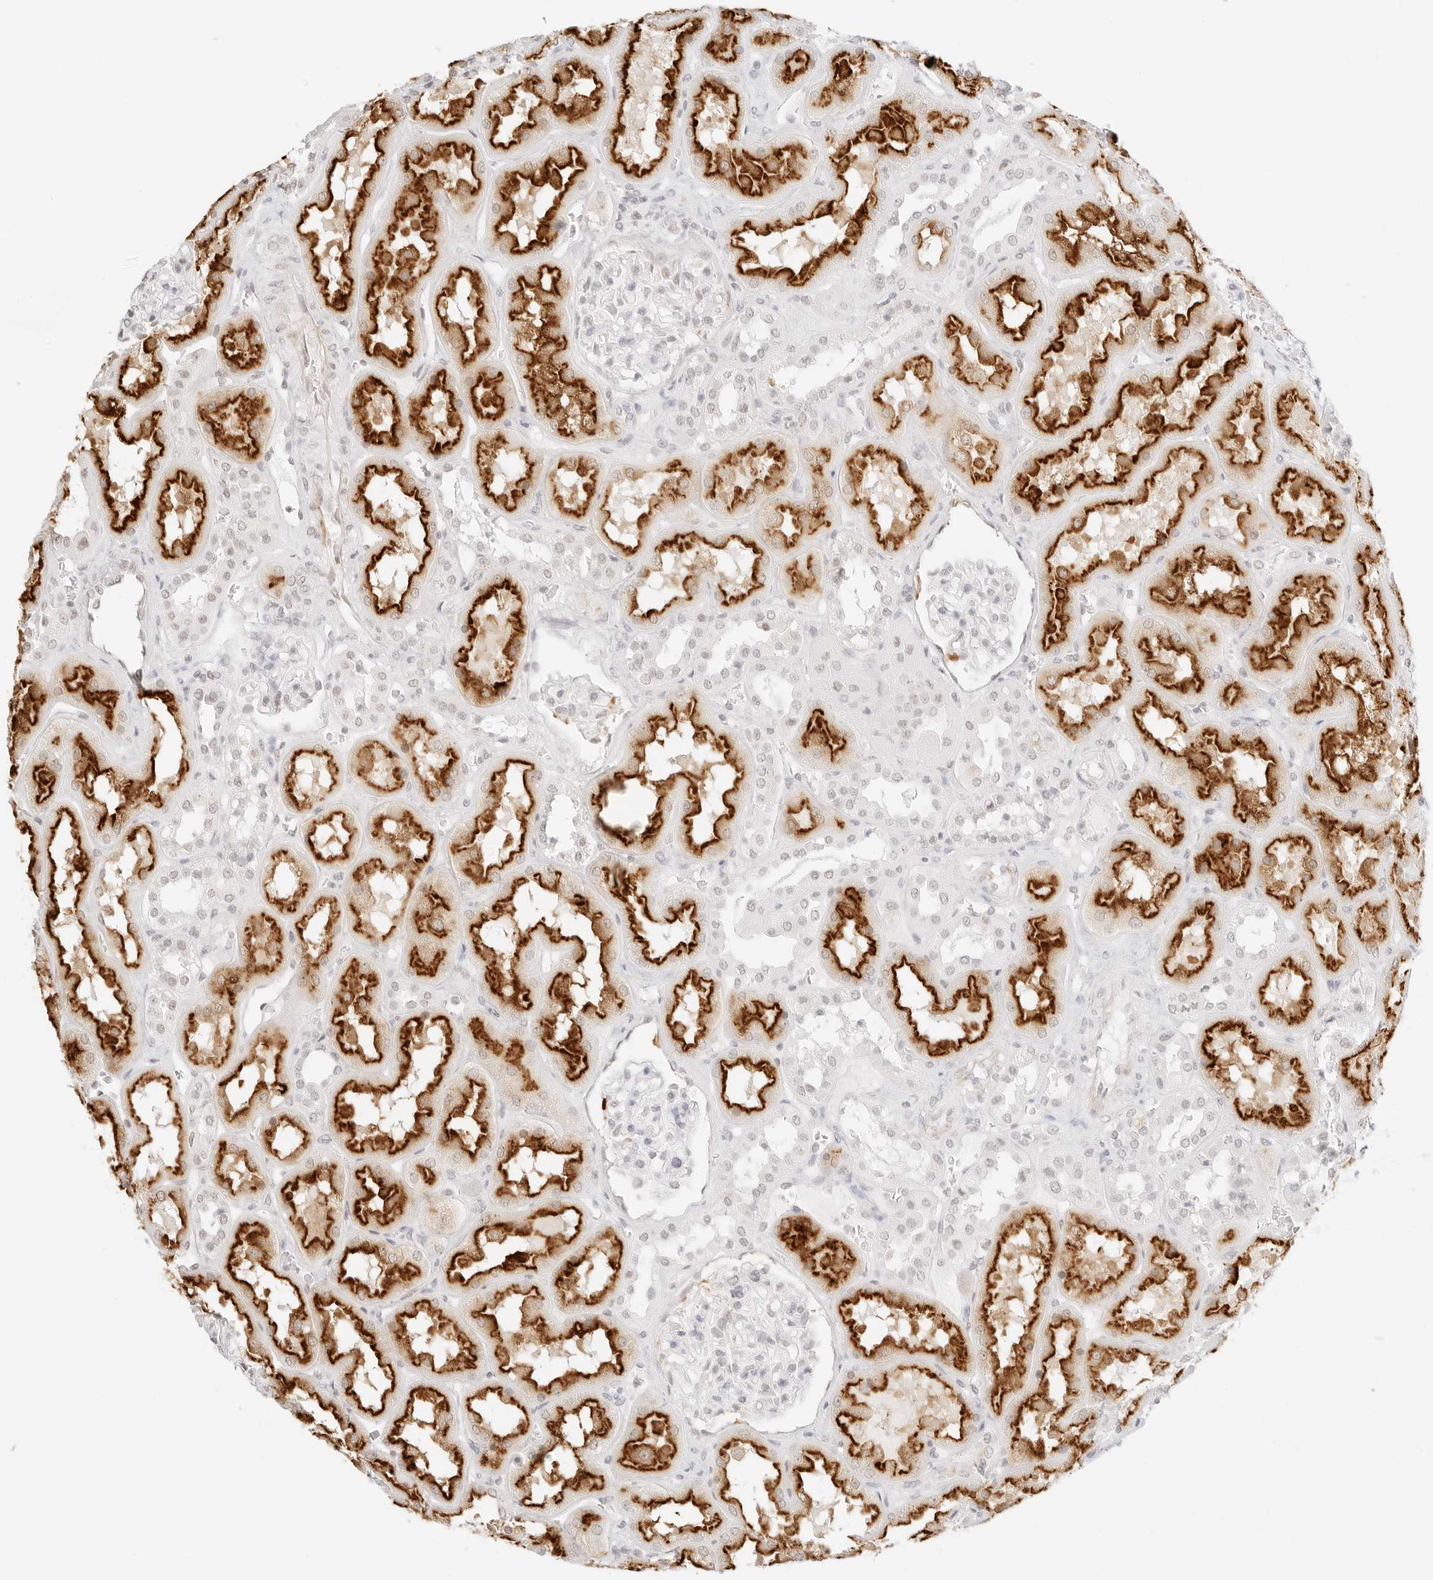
{"staining": {"intensity": "negative", "quantity": "none", "location": "none"}, "tissue": "kidney", "cell_type": "Cells in glomeruli", "image_type": "normal", "snomed": [{"axis": "morphology", "description": "Normal tissue, NOS"}, {"axis": "topography", "description": "Kidney"}], "caption": "DAB (3,3'-diaminobenzidine) immunohistochemical staining of benign kidney shows no significant positivity in cells in glomeruli.", "gene": "FBLN5", "patient": {"sex": "male", "age": 70}}